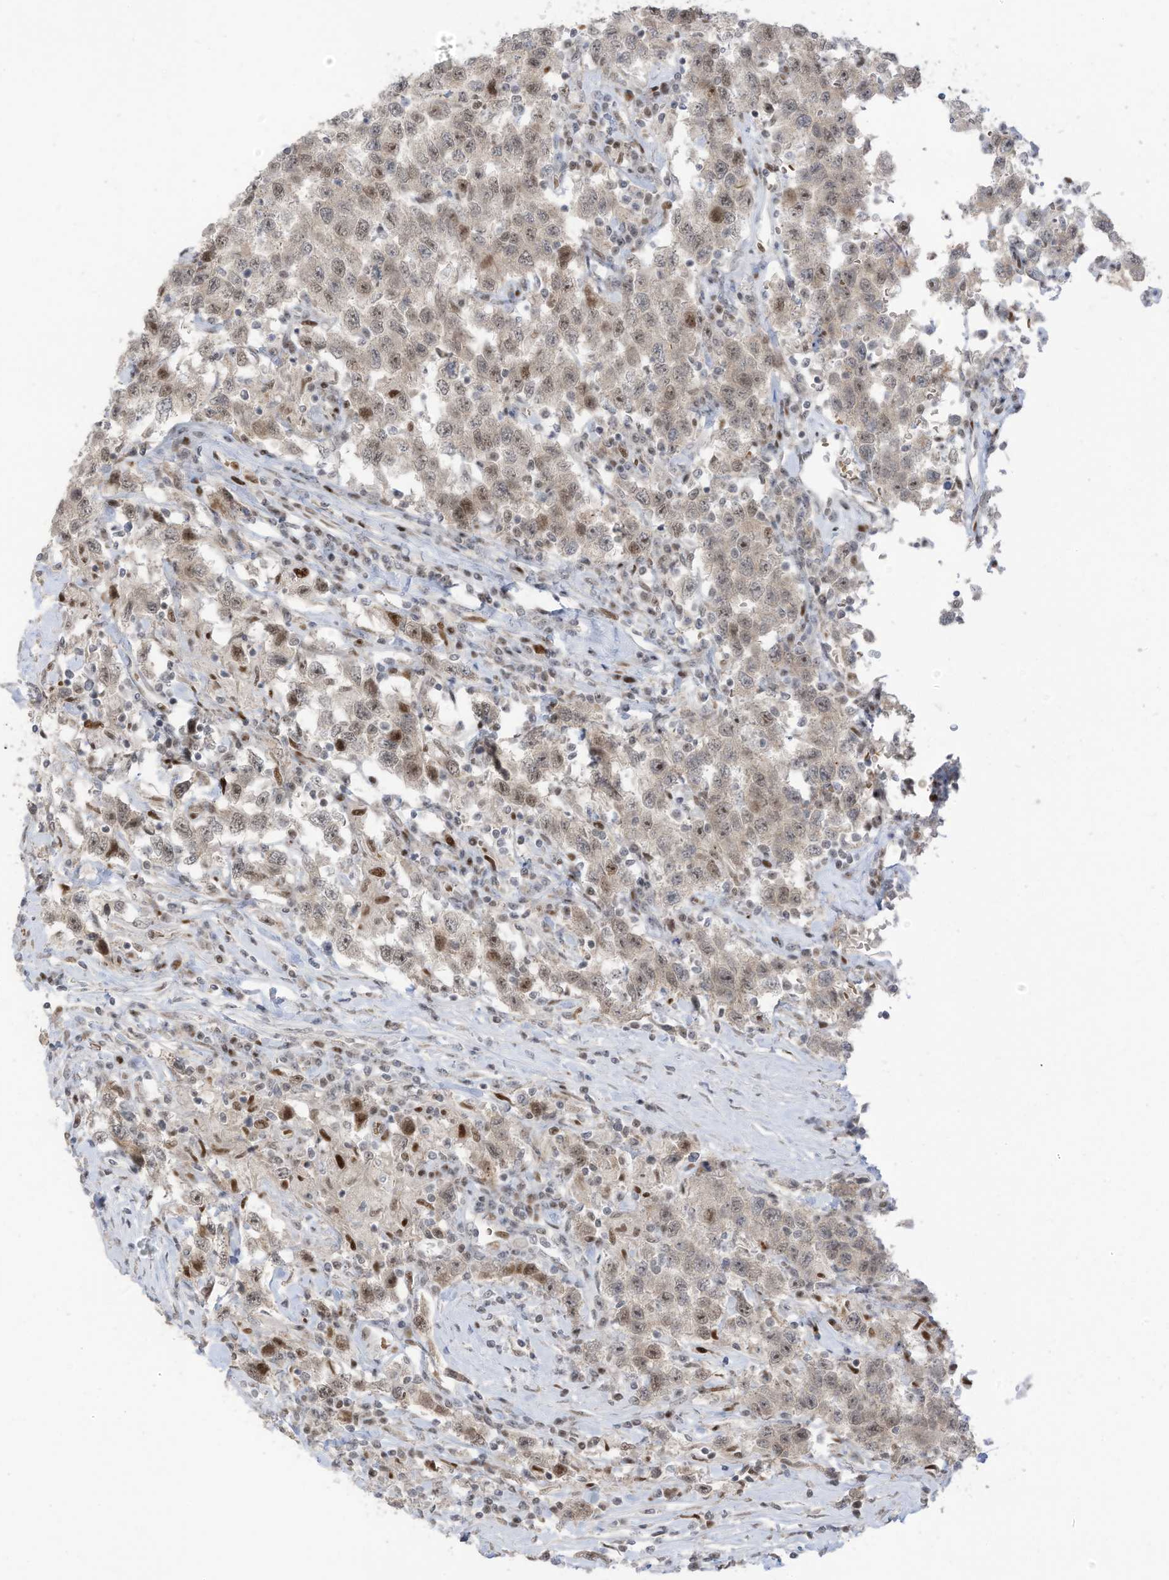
{"staining": {"intensity": "weak", "quantity": ">75%", "location": "nuclear"}, "tissue": "testis cancer", "cell_type": "Tumor cells", "image_type": "cancer", "snomed": [{"axis": "morphology", "description": "Seminoma, NOS"}, {"axis": "topography", "description": "Testis"}], "caption": "Approximately >75% of tumor cells in human testis seminoma demonstrate weak nuclear protein expression as visualized by brown immunohistochemical staining.", "gene": "ZCWPW2", "patient": {"sex": "male", "age": 41}}